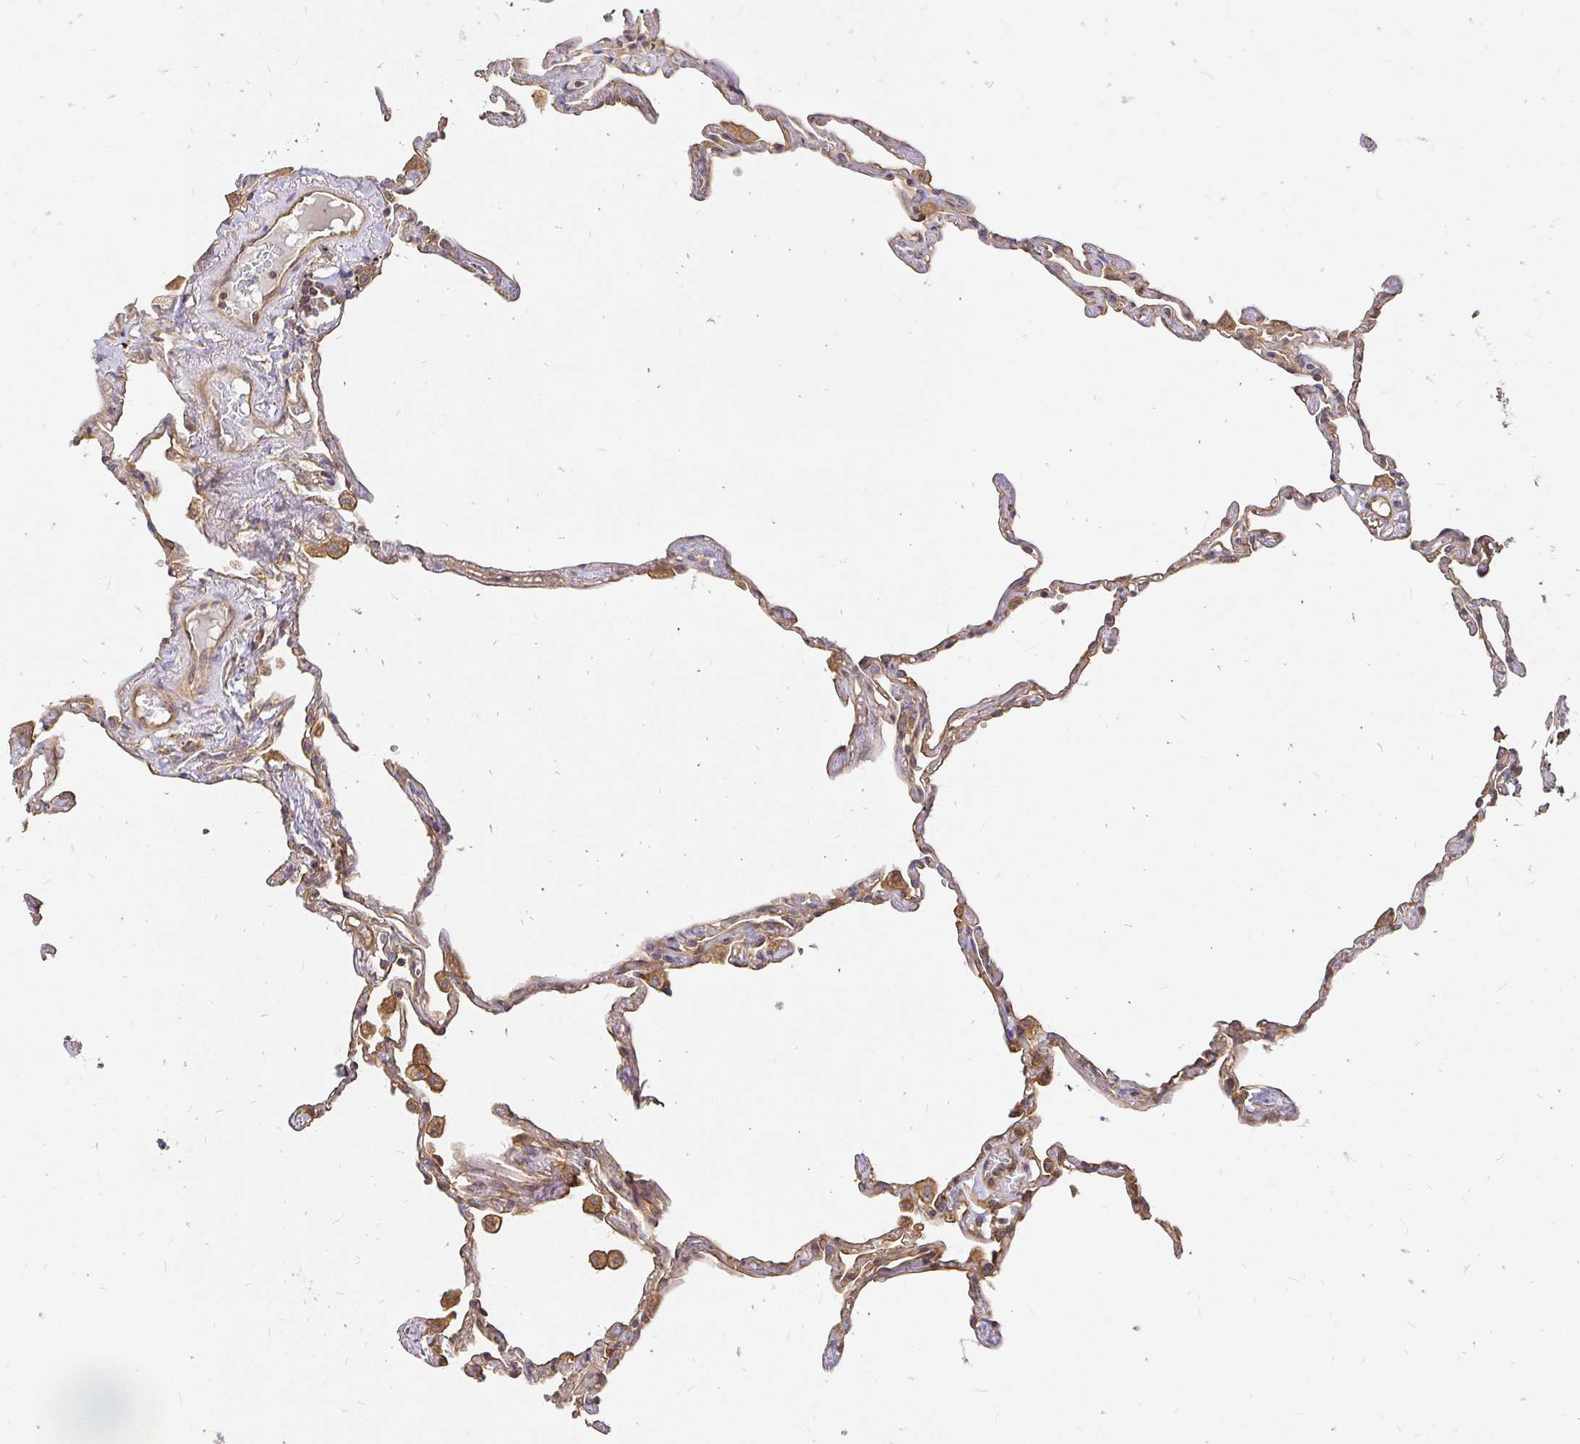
{"staining": {"intensity": "moderate", "quantity": ">75%", "location": "cytoplasmic/membranous"}, "tissue": "lung", "cell_type": "Alveolar cells", "image_type": "normal", "snomed": [{"axis": "morphology", "description": "Normal tissue, NOS"}, {"axis": "topography", "description": "Lung"}], "caption": "Moderate cytoplasmic/membranous protein staining is seen in about >75% of alveolar cells in lung.", "gene": "KIF5B", "patient": {"sex": "female", "age": 67}}